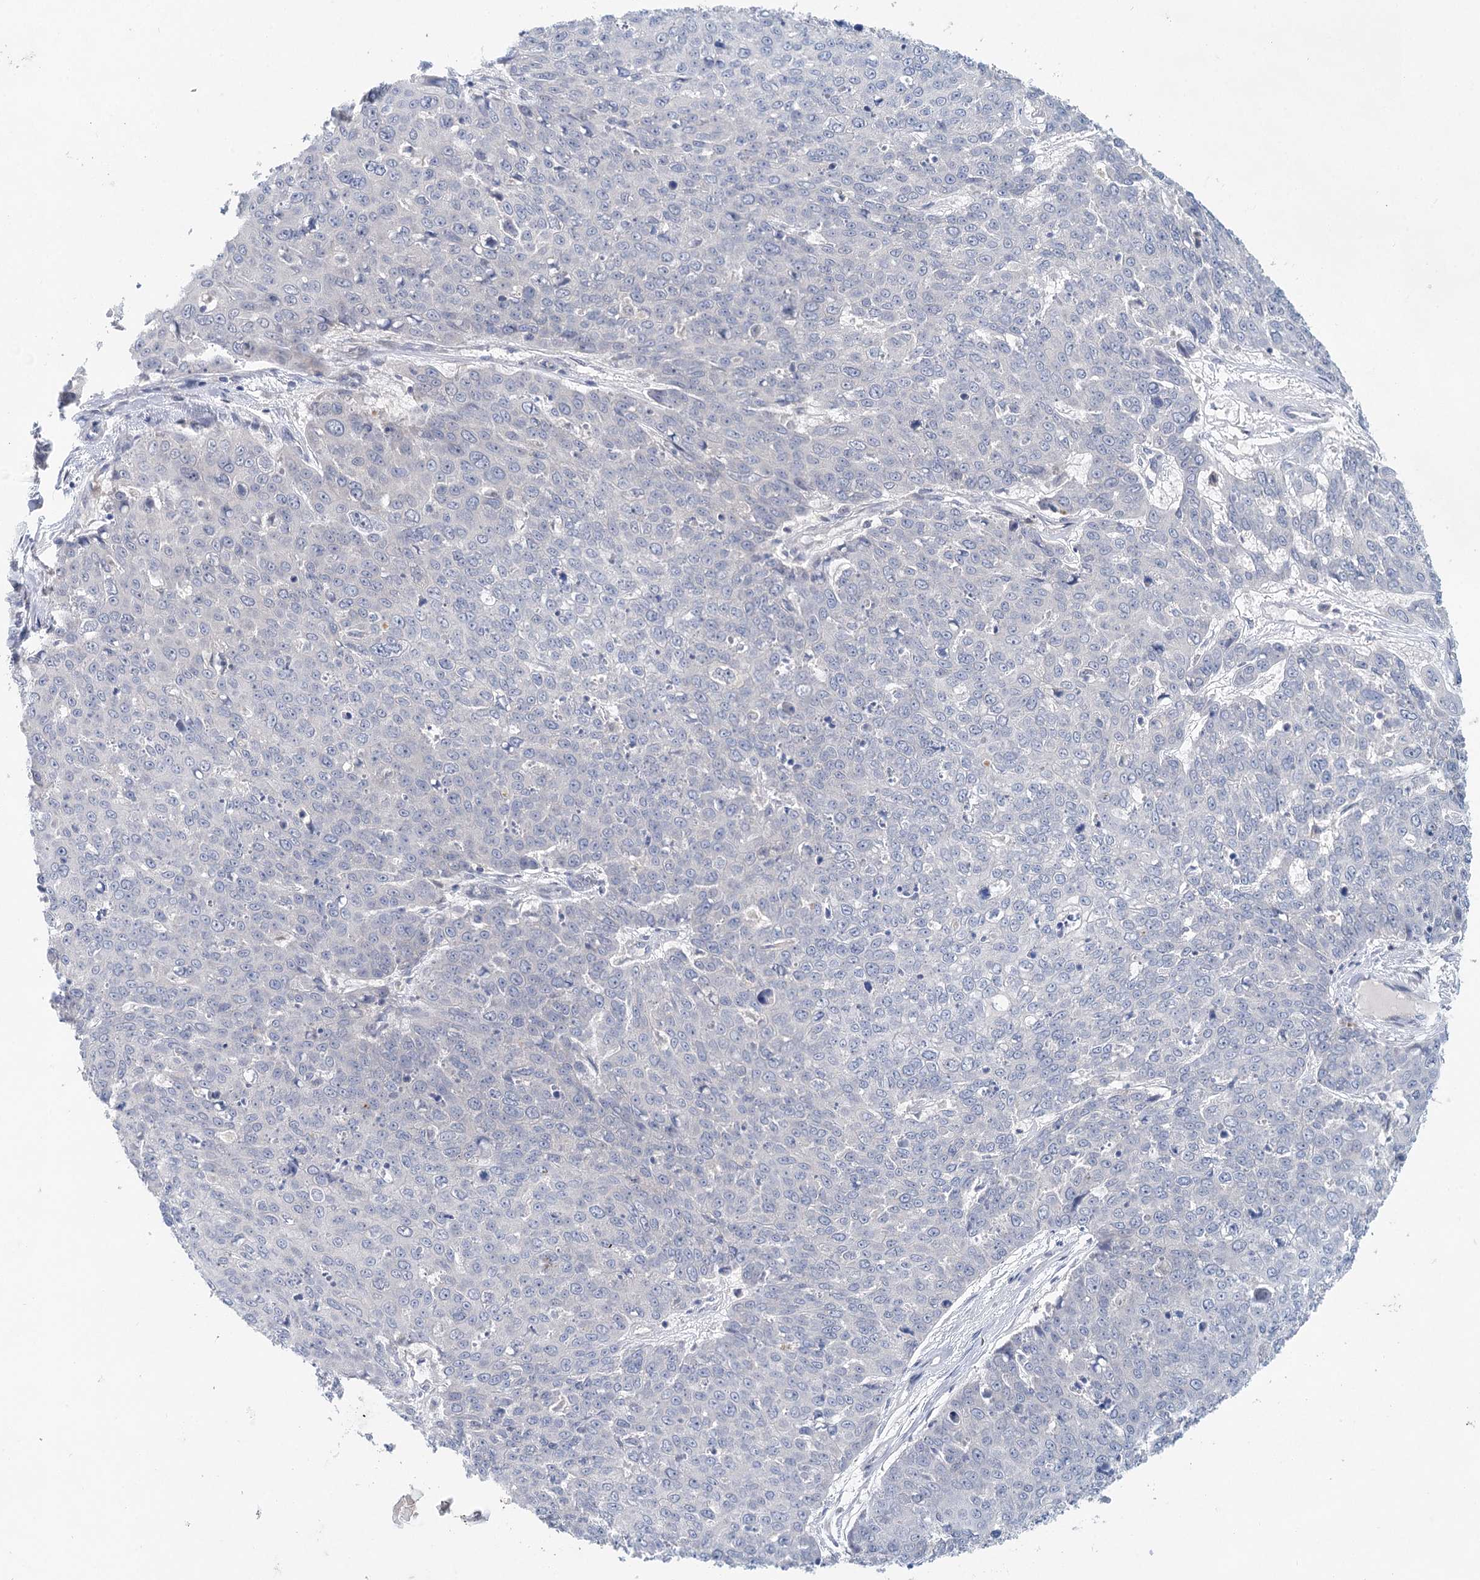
{"staining": {"intensity": "negative", "quantity": "none", "location": "none"}, "tissue": "skin cancer", "cell_type": "Tumor cells", "image_type": "cancer", "snomed": [{"axis": "morphology", "description": "Squamous cell carcinoma, NOS"}, {"axis": "topography", "description": "Skin"}], "caption": "This is an immunohistochemistry histopathology image of skin squamous cell carcinoma. There is no staining in tumor cells.", "gene": "BLTP1", "patient": {"sex": "male", "age": 71}}